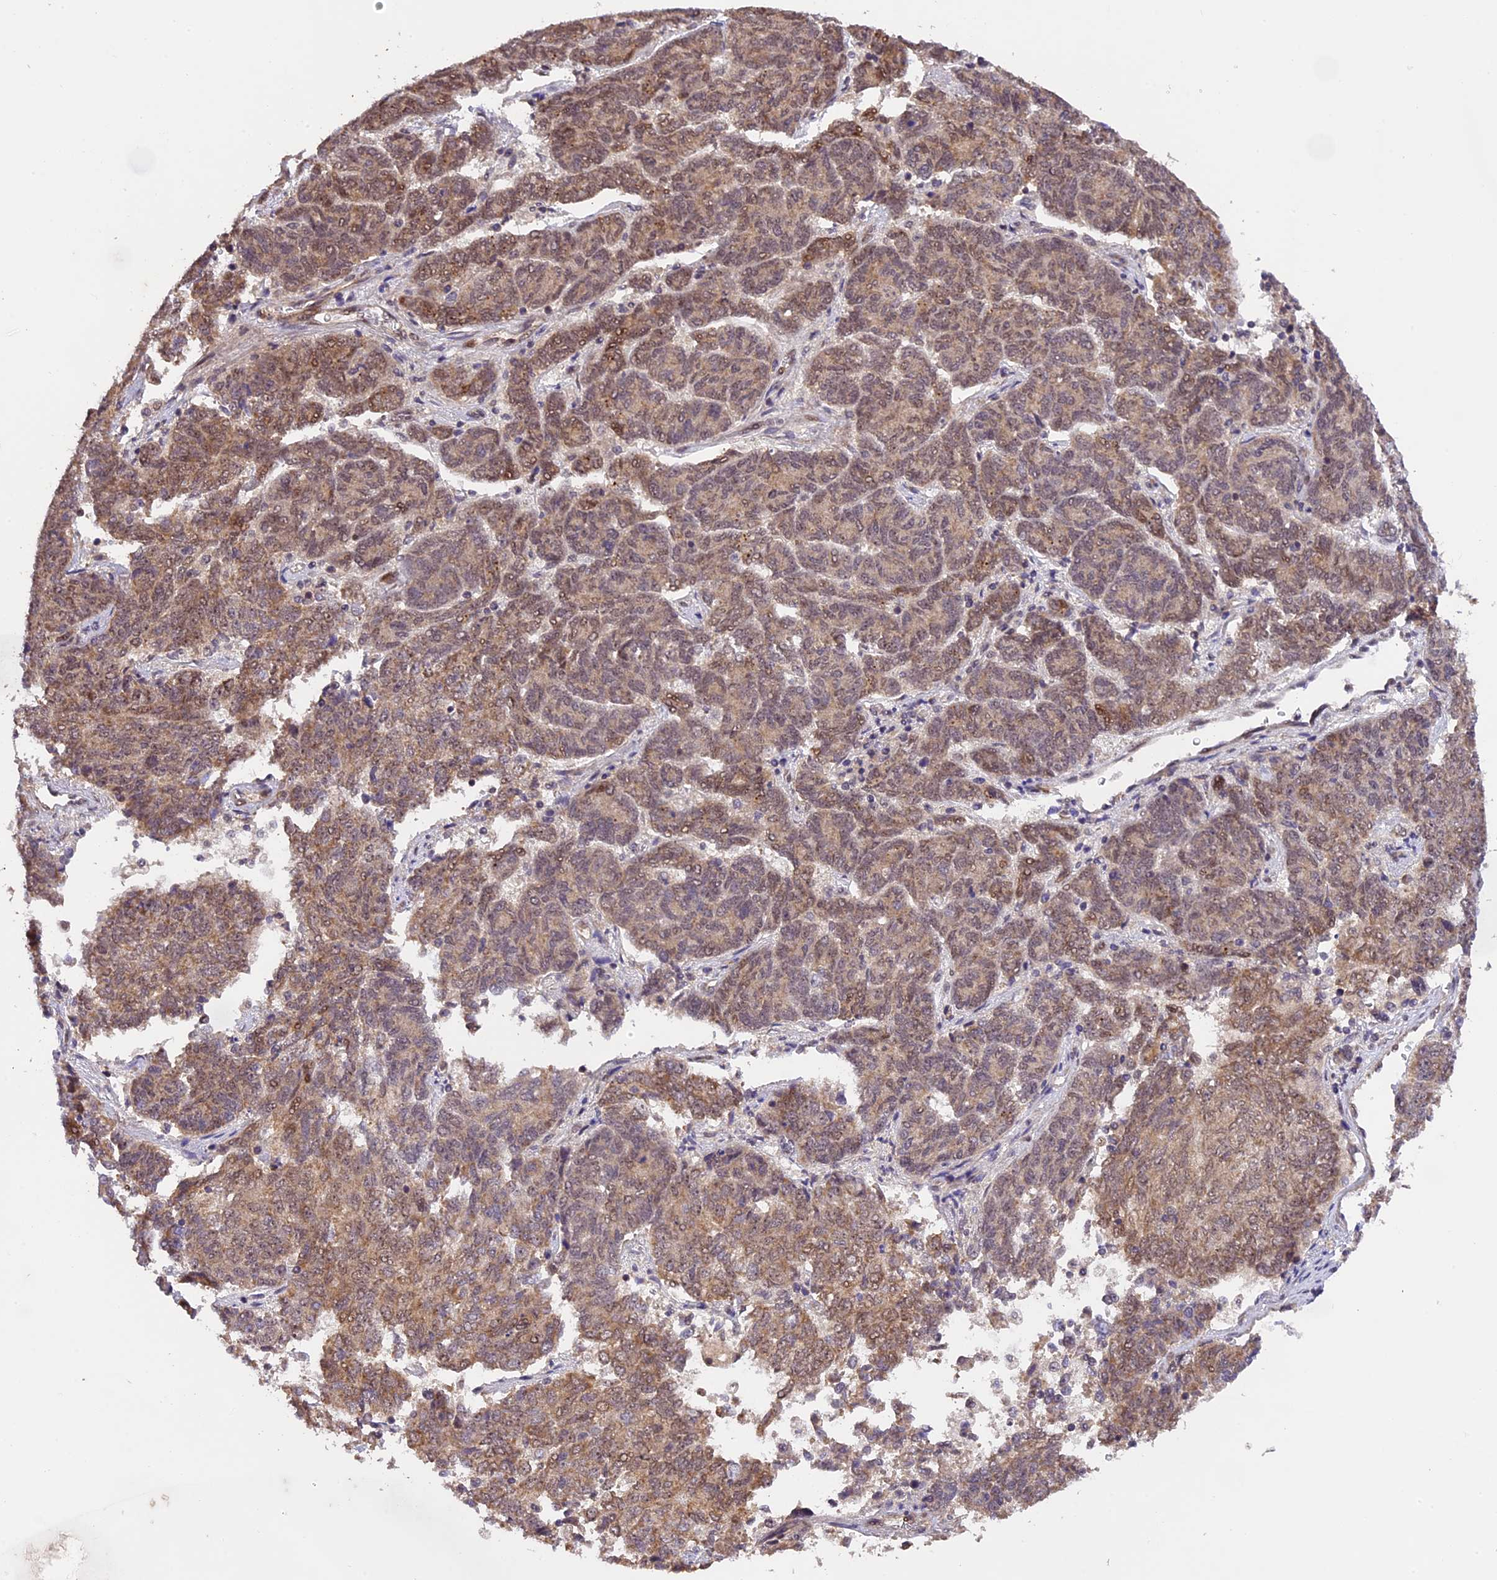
{"staining": {"intensity": "moderate", "quantity": ">75%", "location": "cytoplasmic/membranous,nuclear"}, "tissue": "endometrial cancer", "cell_type": "Tumor cells", "image_type": "cancer", "snomed": [{"axis": "morphology", "description": "Adenocarcinoma, NOS"}, {"axis": "topography", "description": "Endometrium"}], "caption": "Protein staining of endometrial adenocarcinoma tissue displays moderate cytoplasmic/membranous and nuclear expression in approximately >75% of tumor cells.", "gene": "ZAR1L", "patient": {"sex": "female", "age": 80}}